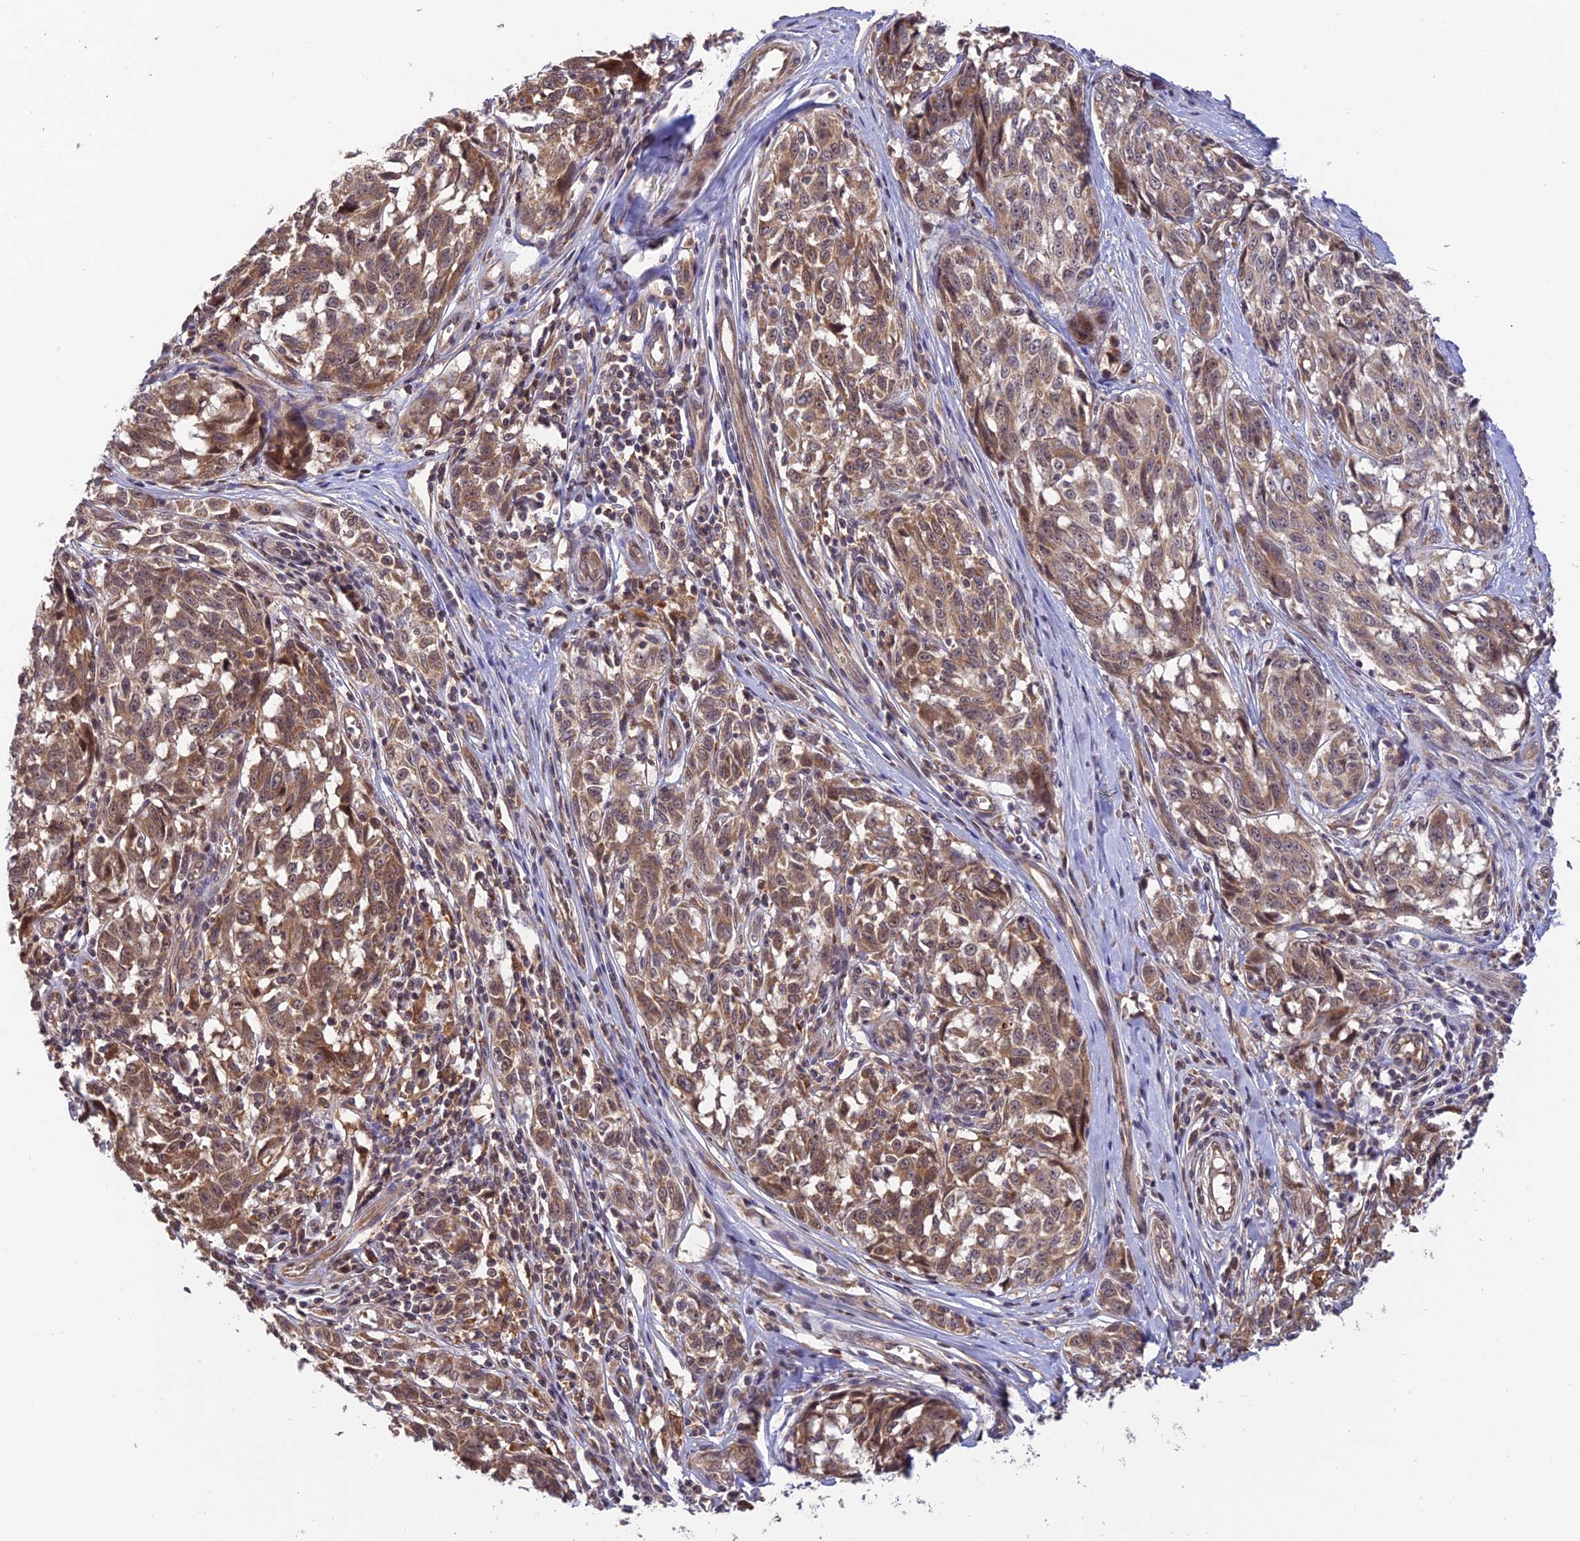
{"staining": {"intensity": "moderate", "quantity": ">75%", "location": "cytoplasmic/membranous"}, "tissue": "melanoma", "cell_type": "Tumor cells", "image_type": "cancer", "snomed": [{"axis": "morphology", "description": "Malignant melanoma, NOS"}, {"axis": "topography", "description": "Skin"}], "caption": "Malignant melanoma was stained to show a protein in brown. There is medium levels of moderate cytoplasmic/membranous positivity in approximately >75% of tumor cells.", "gene": "MNS1", "patient": {"sex": "female", "age": 64}}